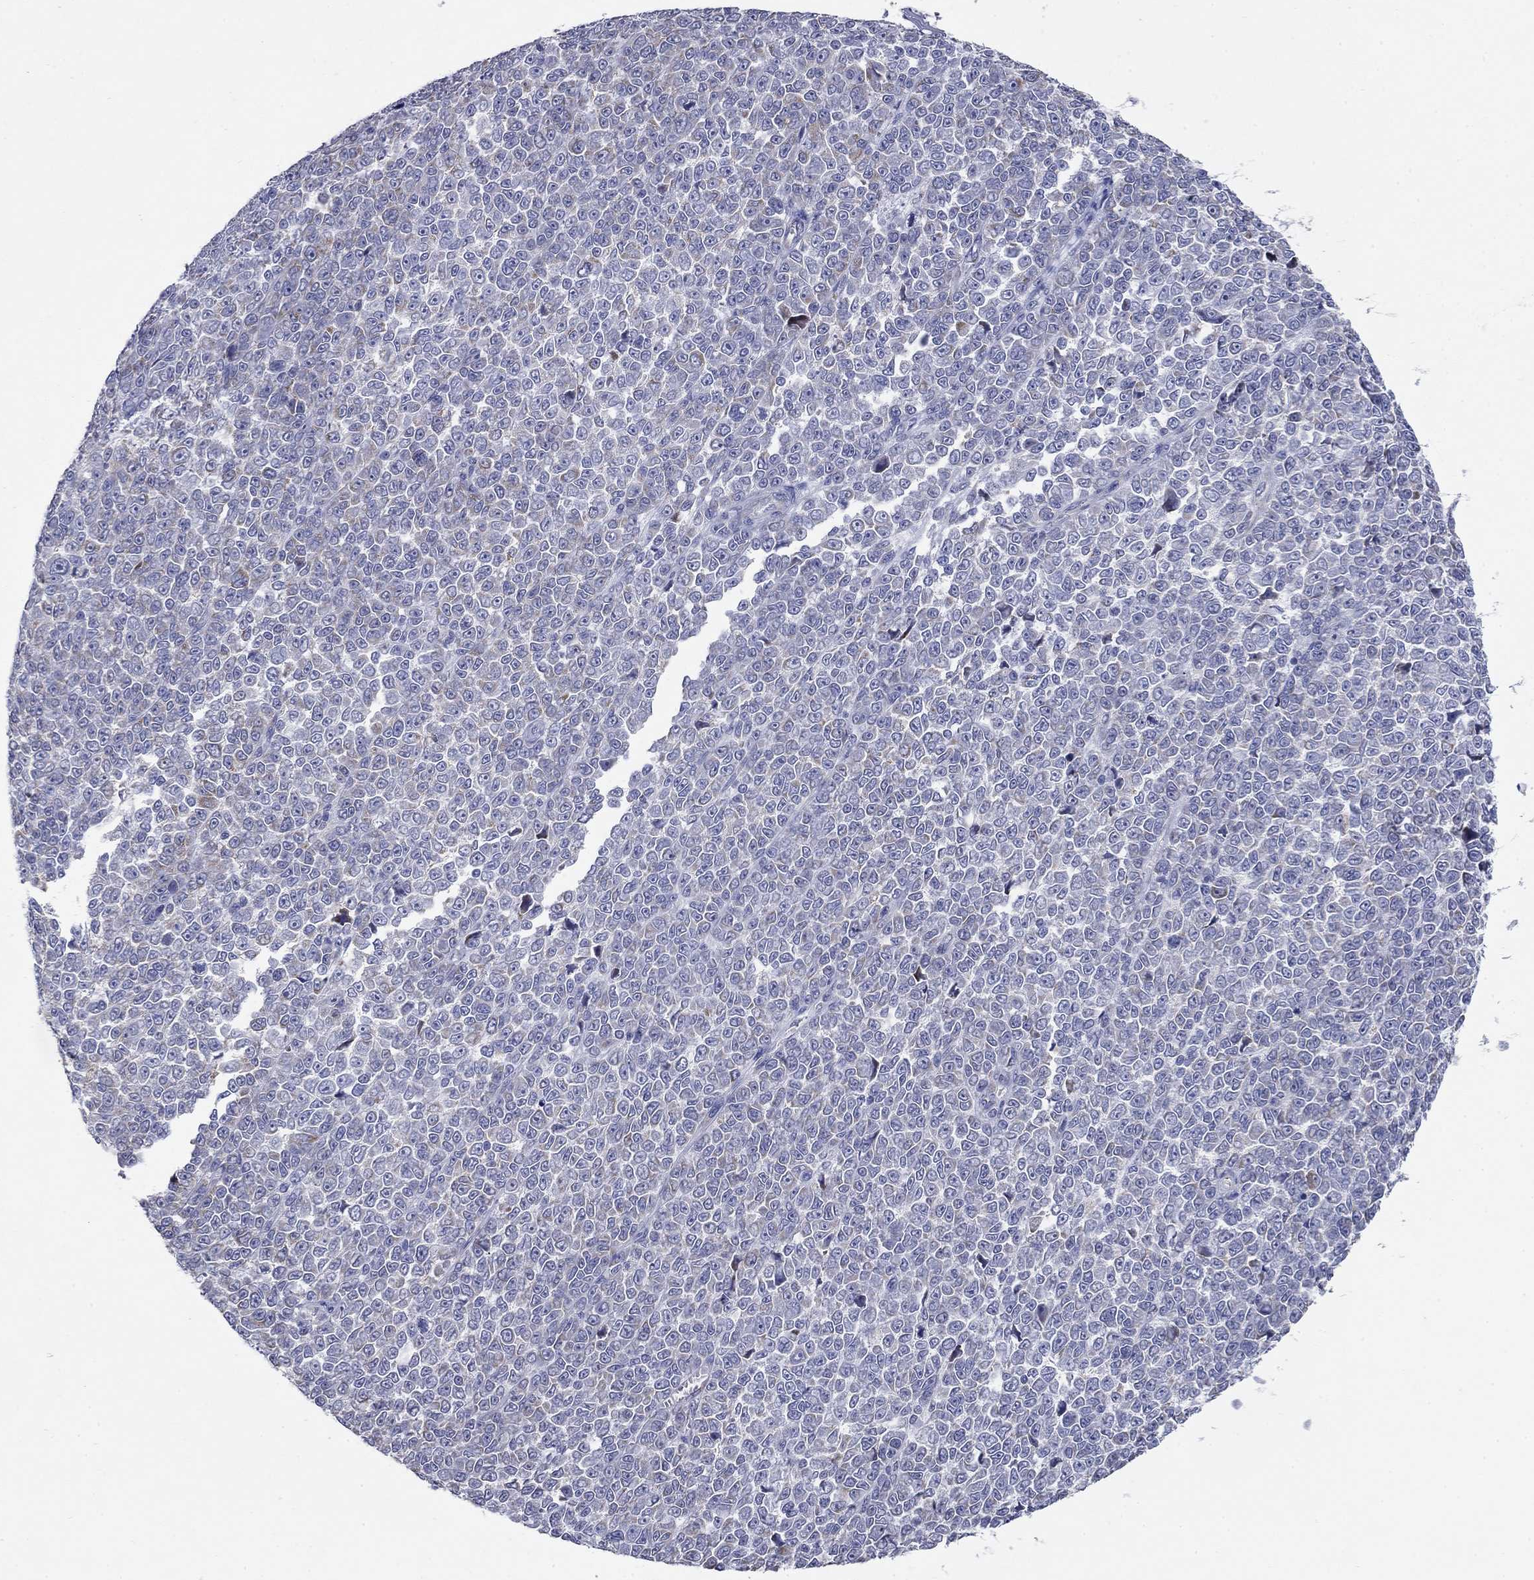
{"staining": {"intensity": "negative", "quantity": "none", "location": "none"}, "tissue": "melanoma", "cell_type": "Tumor cells", "image_type": "cancer", "snomed": [{"axis": "morphology", "description": "Malignant melanoma, NOS"}, {"axis": "topography", "description": "Skin"}], "caption": "The immunohistochemistry (IHC) micrograph has no significant staining in tumor cells of melanoma tissue.", "gene": "NDUFA4L2", "patient": {"sex": "female", "age": 95}}